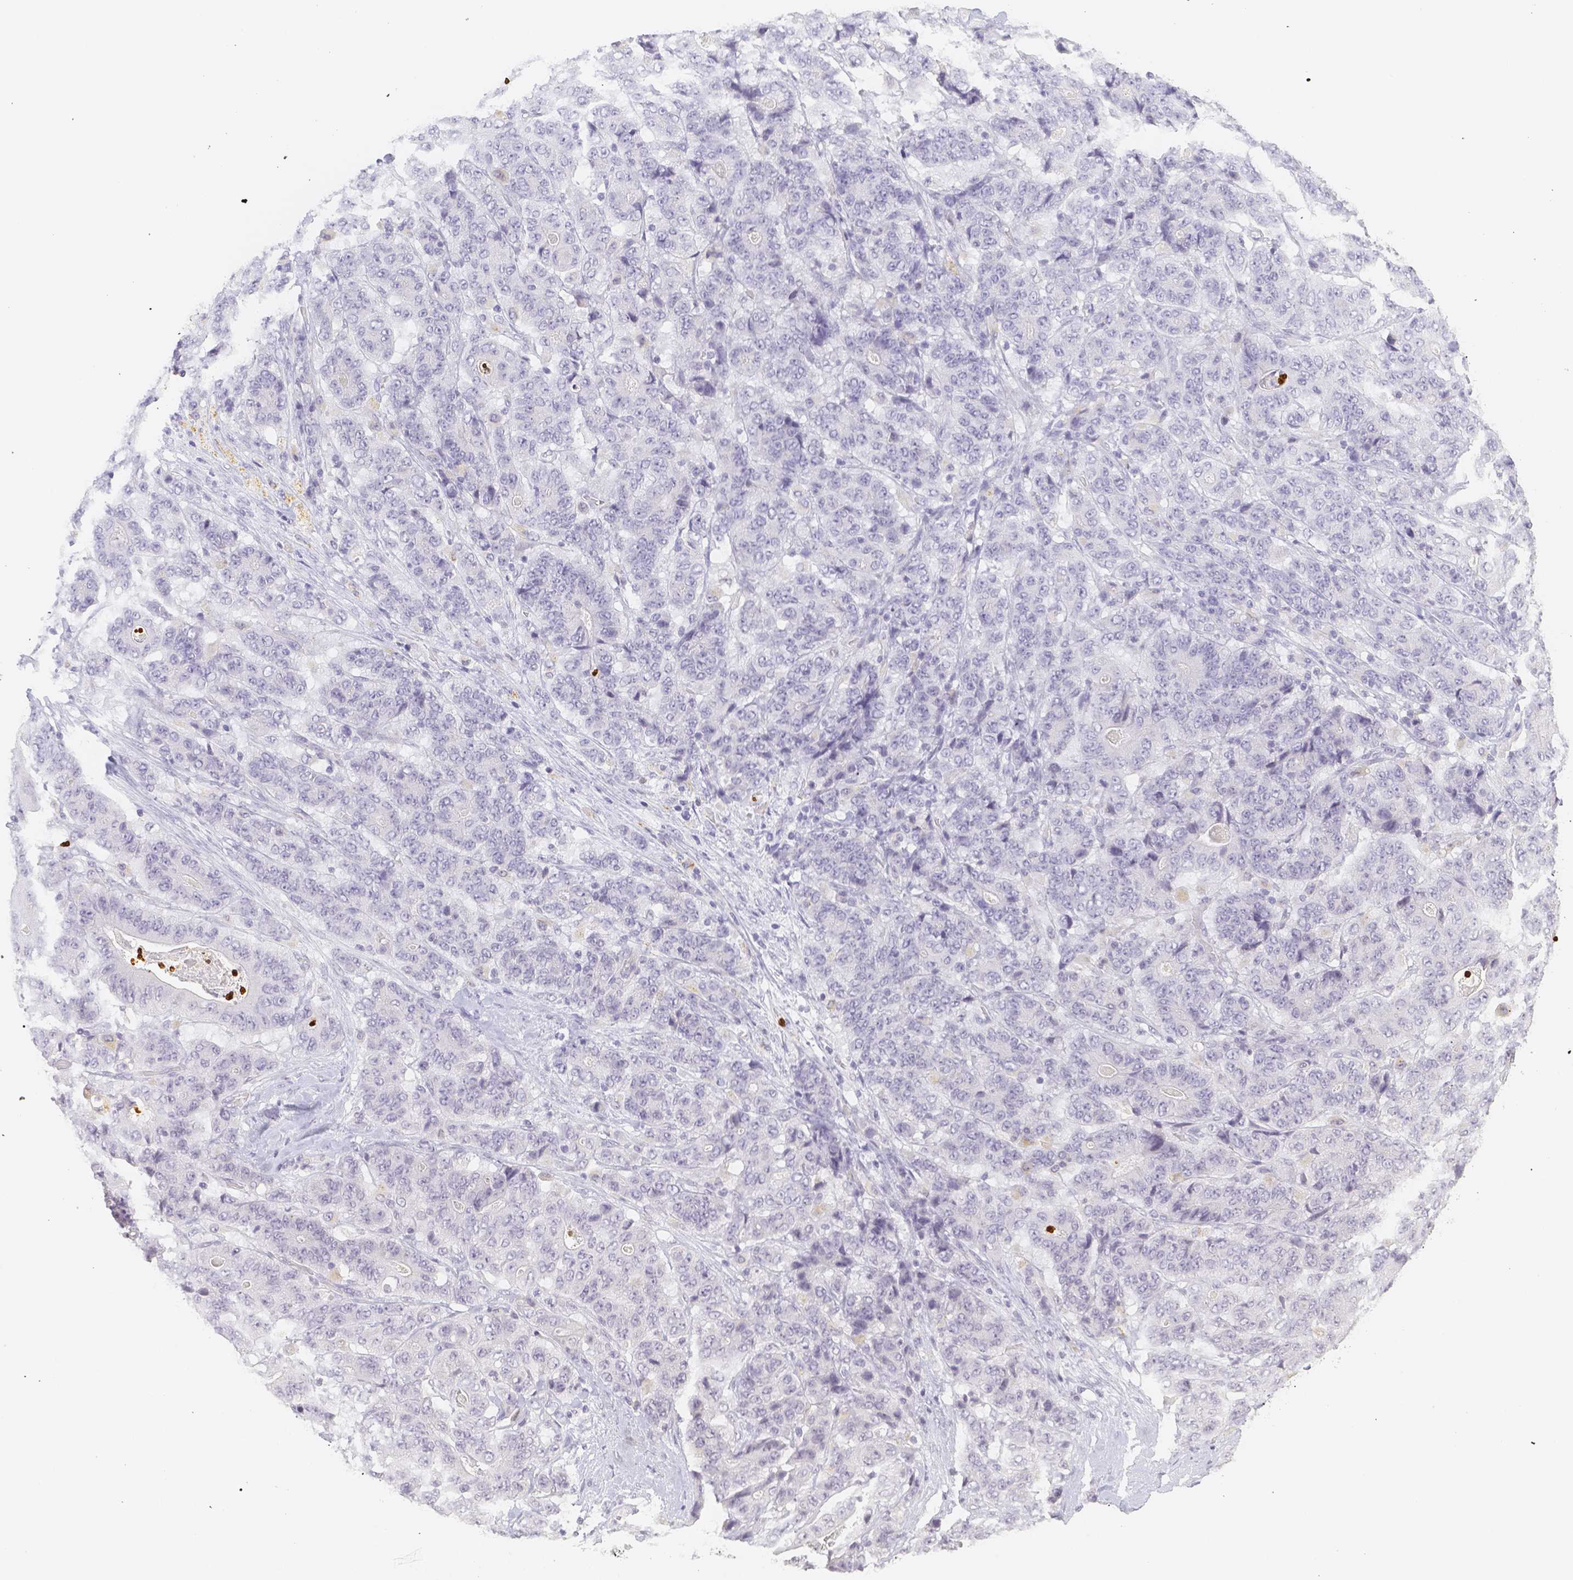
{"staining": {"intensity": "negative", "quantity": "none", "location": "none"}, "tissue": "stomach cancer", "cell_type": "Tumor cells", "image_type": "cancer", "snomed": [{"axis": "morphology", "description": "Adenocarcinoma, NOS"}, {"axis": "topography", "description": "Stomach"}], "caption": "A photomicrograph of adenocarcinoma (stomach) stained for a protein exhibits no brown staining in tumor cells.", "gene": "PADI4", "patient": {"sex": "female", "age": 73}}